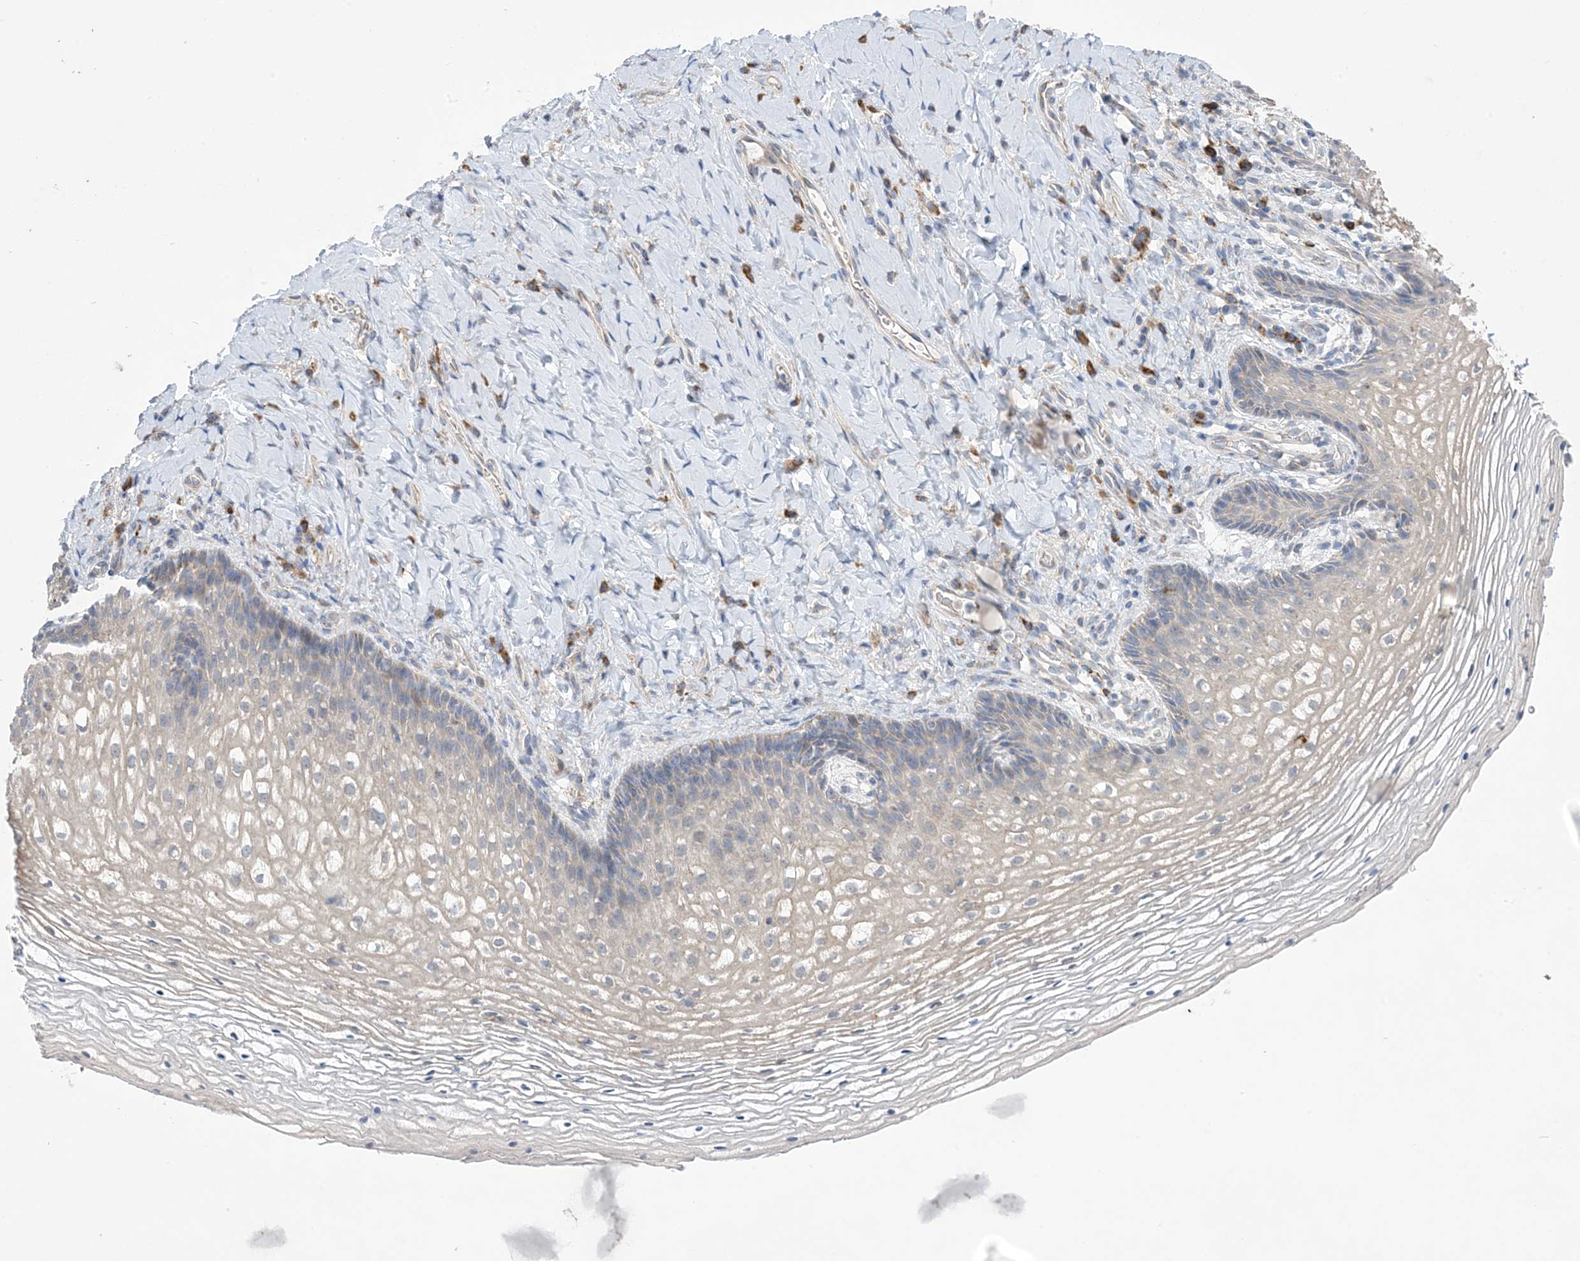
{"staining": {"intensity": "weak", "quantity": "<25%", "location": "cytoplasmic/membranous"}, "tissue": "vagina", "cell_type": "Squamous epithelial cells", "image_type": "normal", "snomed": [{"axis": "morphology", "description": "Normal tissue, NOS"}, {"axis": "topography", "description": "Vagina"}], "caption": "Micrograph shows no significant protein staining in squamous epithelial cells of unremarkable vagina. Nuclei are stained in blue.", "gene": "CLEC16A", "patient": {"sex": "female", "age": 60}}